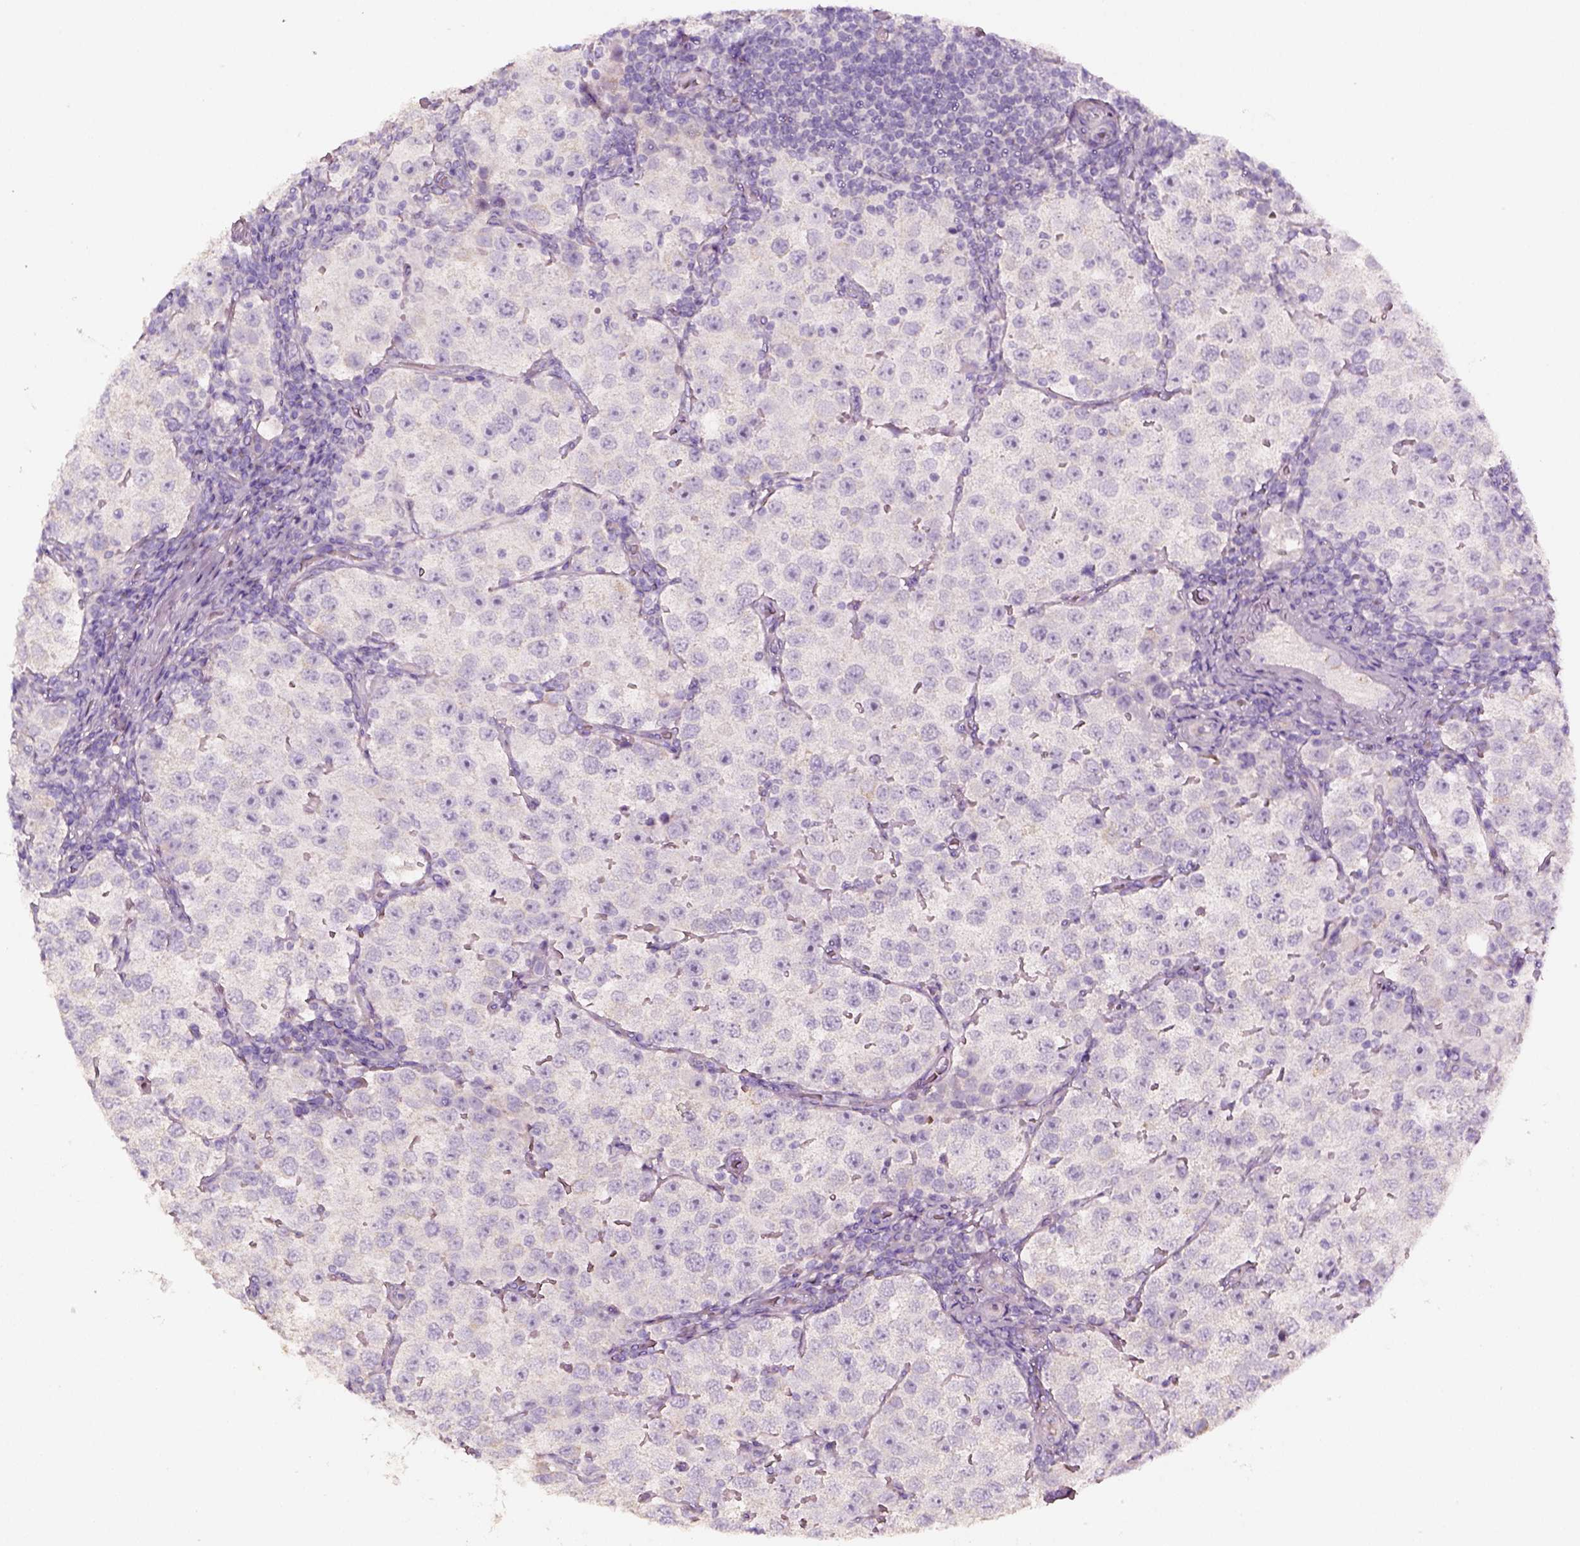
{"staining": {"intensity": "negative", "quantity": "none", "location": "none"}, "tissue": "testis cancer", "cell_type": "Tumor cells", "image_type": "cancer", "snomed": [{"axis": "morphology", "description": "Seminoma, NOS"}, {"axis": "topography", "description": "Testis"}], "caption": "There is no significant positivity in tumor cells of testis cancer.", "gene": "AADAT", "patient": {"sex": "male", "age": 37}}